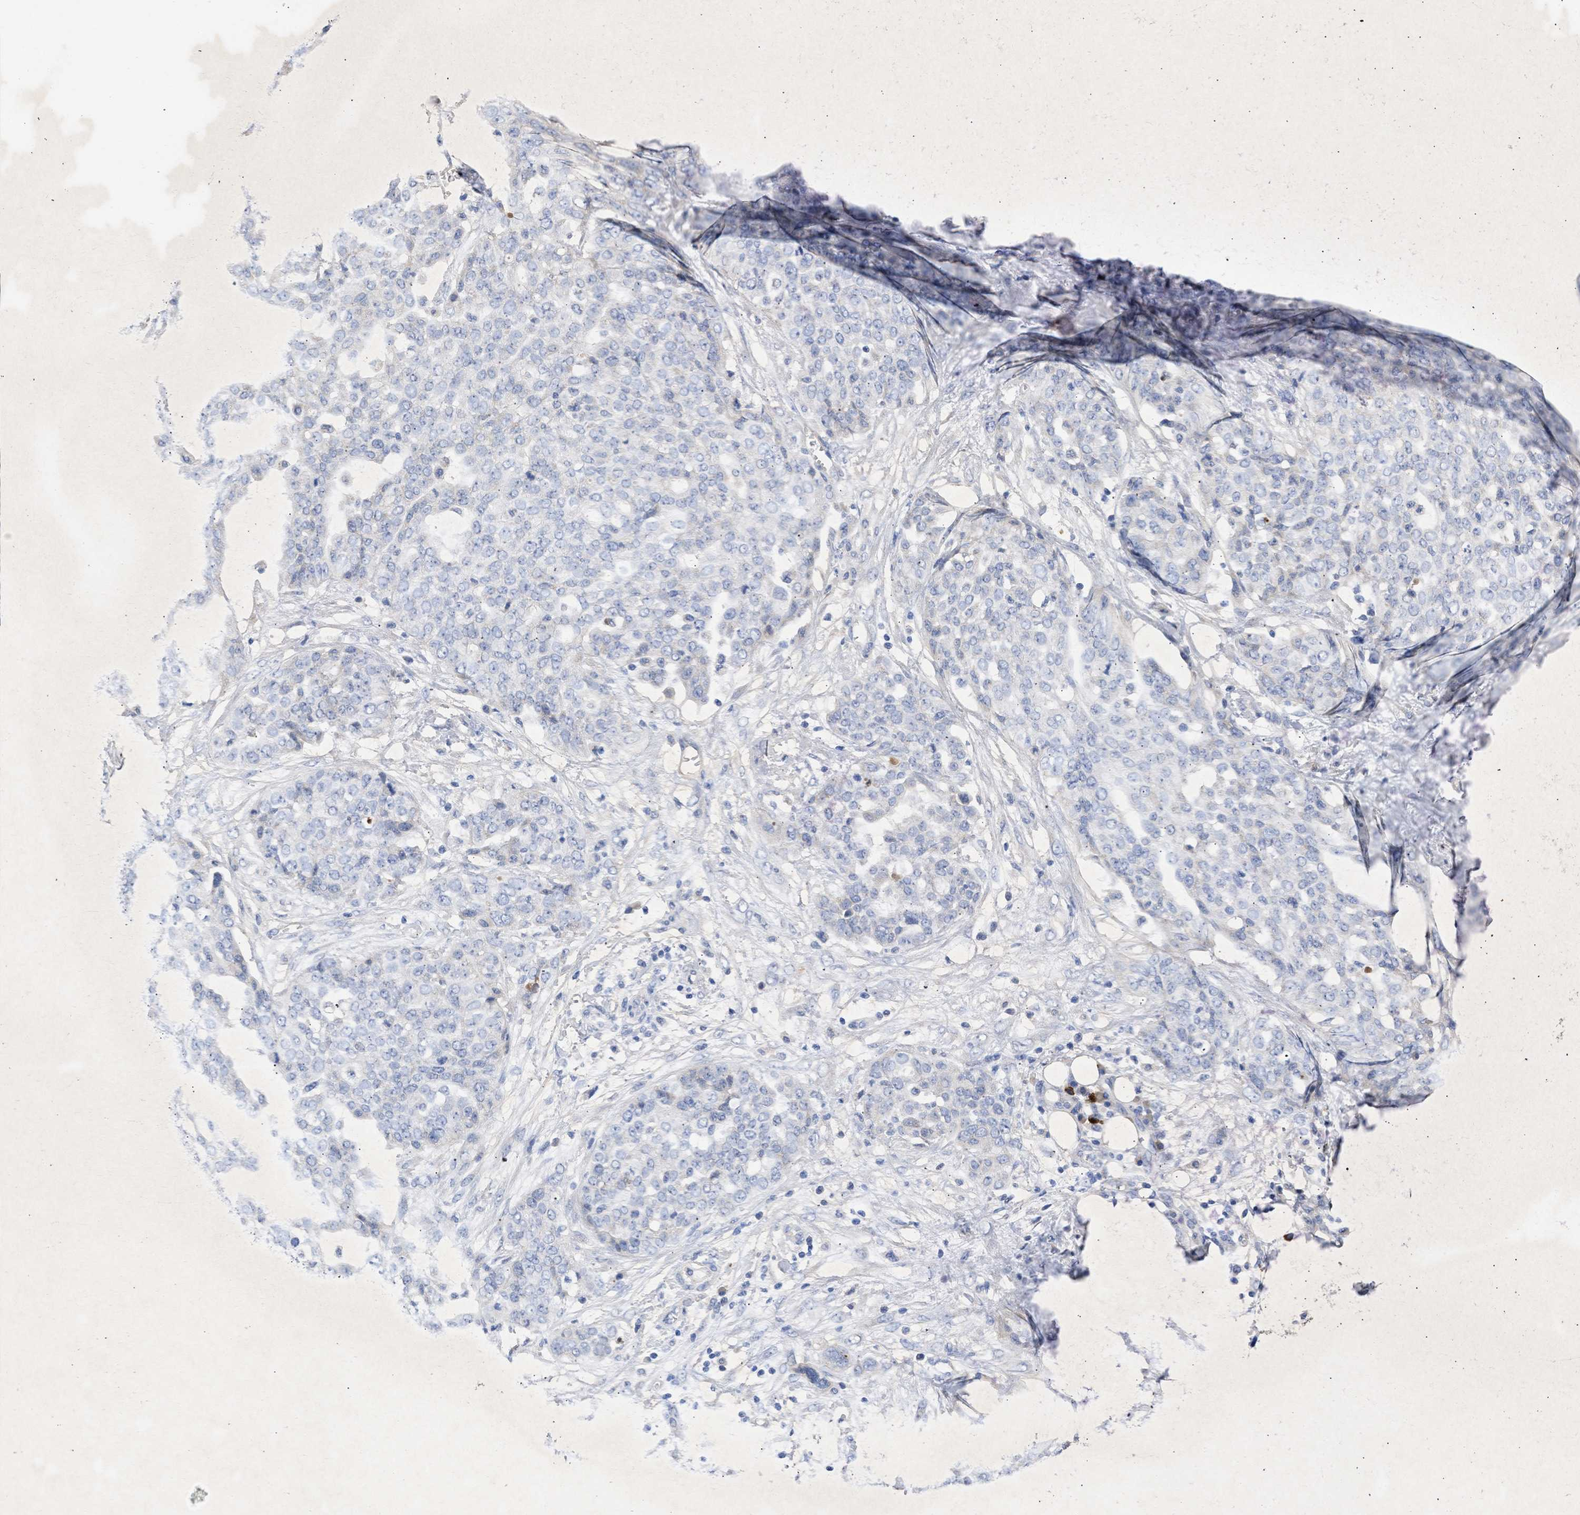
{"staining": {"intensity": "negative", "quantity": "none", "location": "none"}, "tissue": "ovarian cancer", "cell_type": "Tumor cells", "image_type": "cancer", "snomed": [{"axis": "morphology", "description": "Cystadenocarcinoma, serous, NOS"}, {"axis": "topography", "description": "Soft tissue"}, {"axis": "topography", "description": "Ovary"}], "caption": "Ovarian cancer (serous cystadenocarcinoma) stained for a protein using immunohistochemistry exhibits no positivity tumor cells.", "gene": "ARHGEF4", "patient": {"sex": "female", "age": 57}}